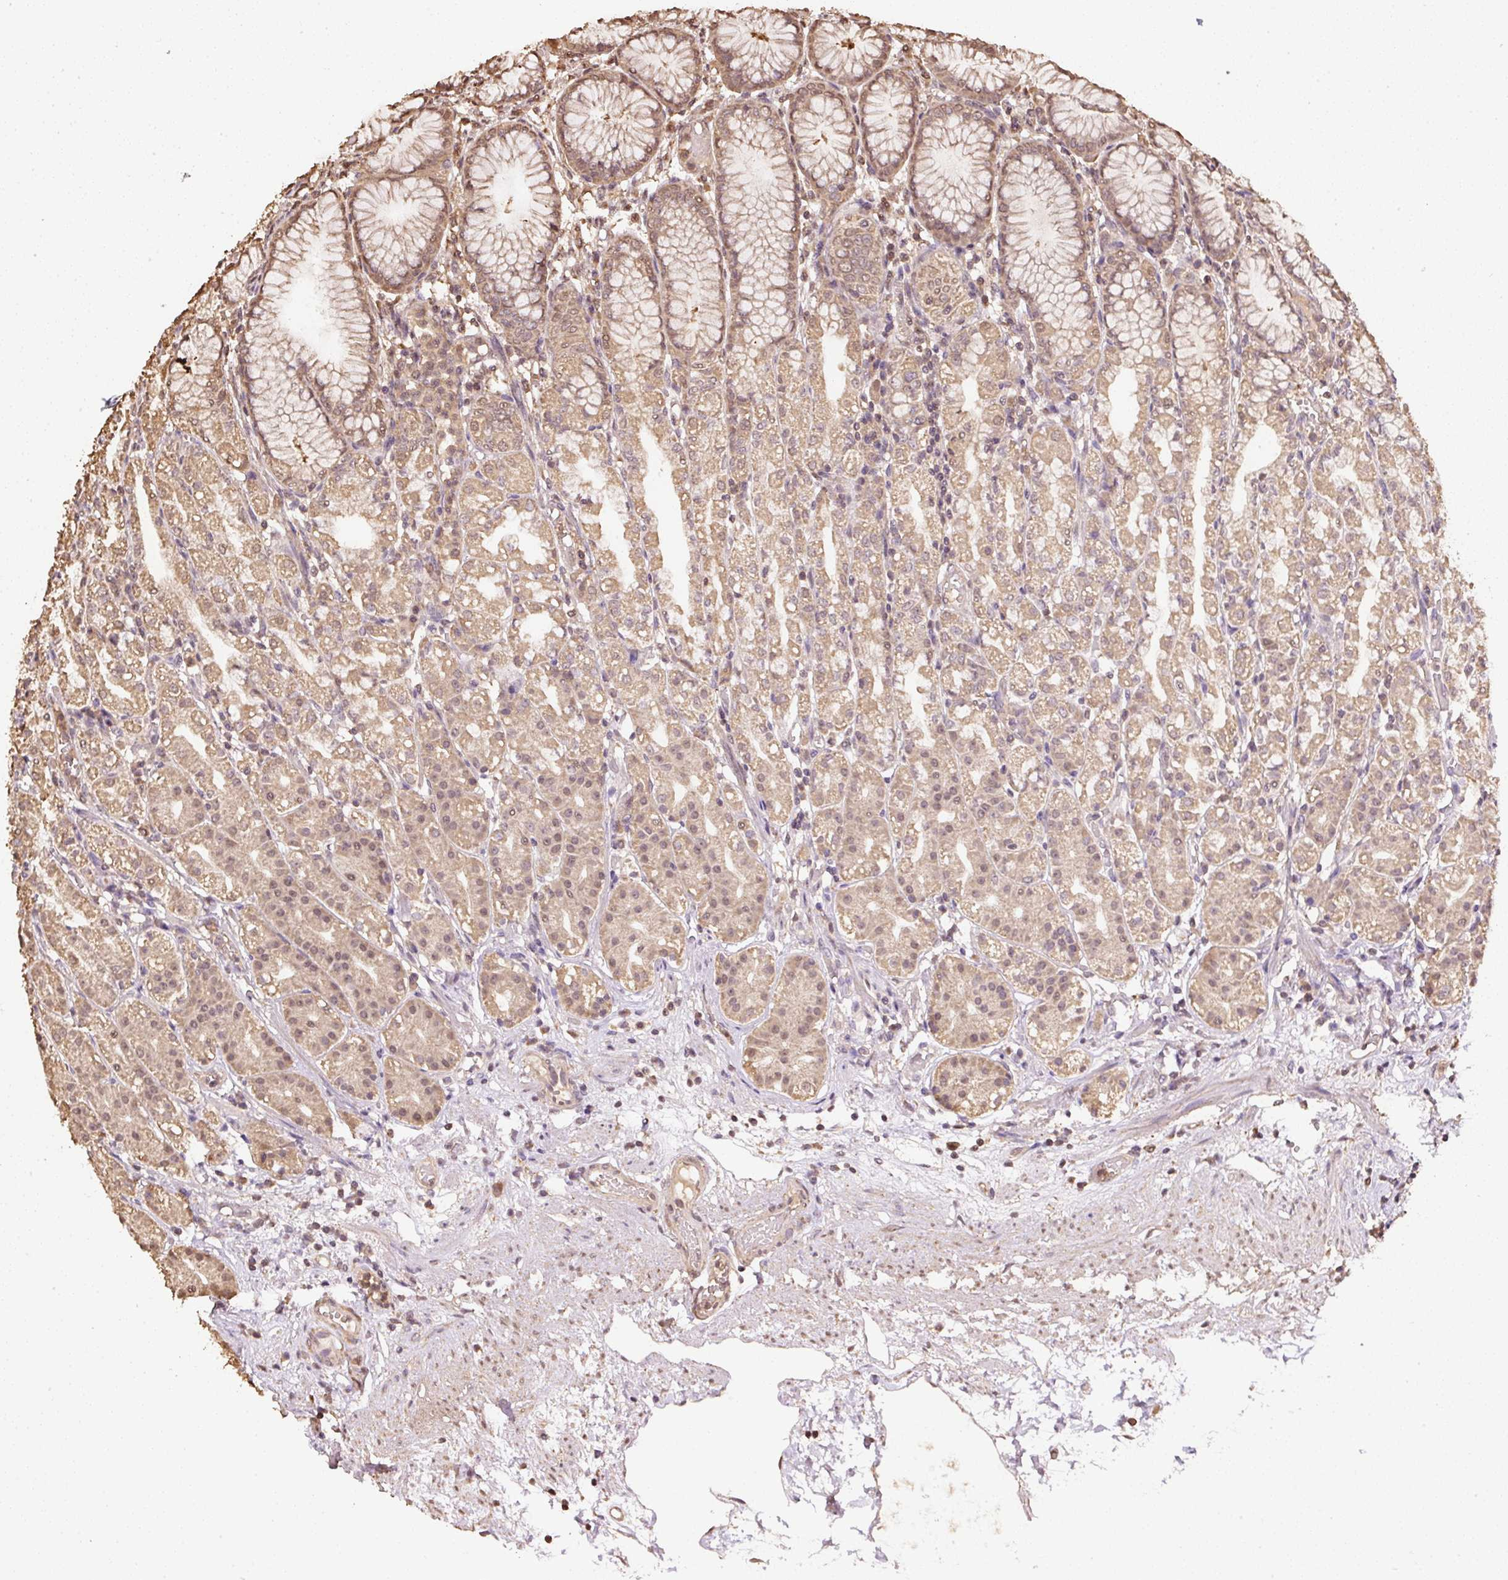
{"staining": {"intensity": "moderate", "quantity": ">75%", "location": "cytoplasmic/membranous,nuclear"}, "tissue": "stomach", "cell_type": "Glandular cells", "image_type": "normal", "snomed": [{"axis": "morphology", "description": "Normal tissue, NOS"}, {"axis": "topography", "description": "Stomach"}], "caption": "A brown stain highlights moderate cytoplasmic/membranous,nuclear staining of a protein in glandular cells of unremarkable stomach.", "gene": "TMEM170B", "patient": {"sex": "female", "age": 57}}